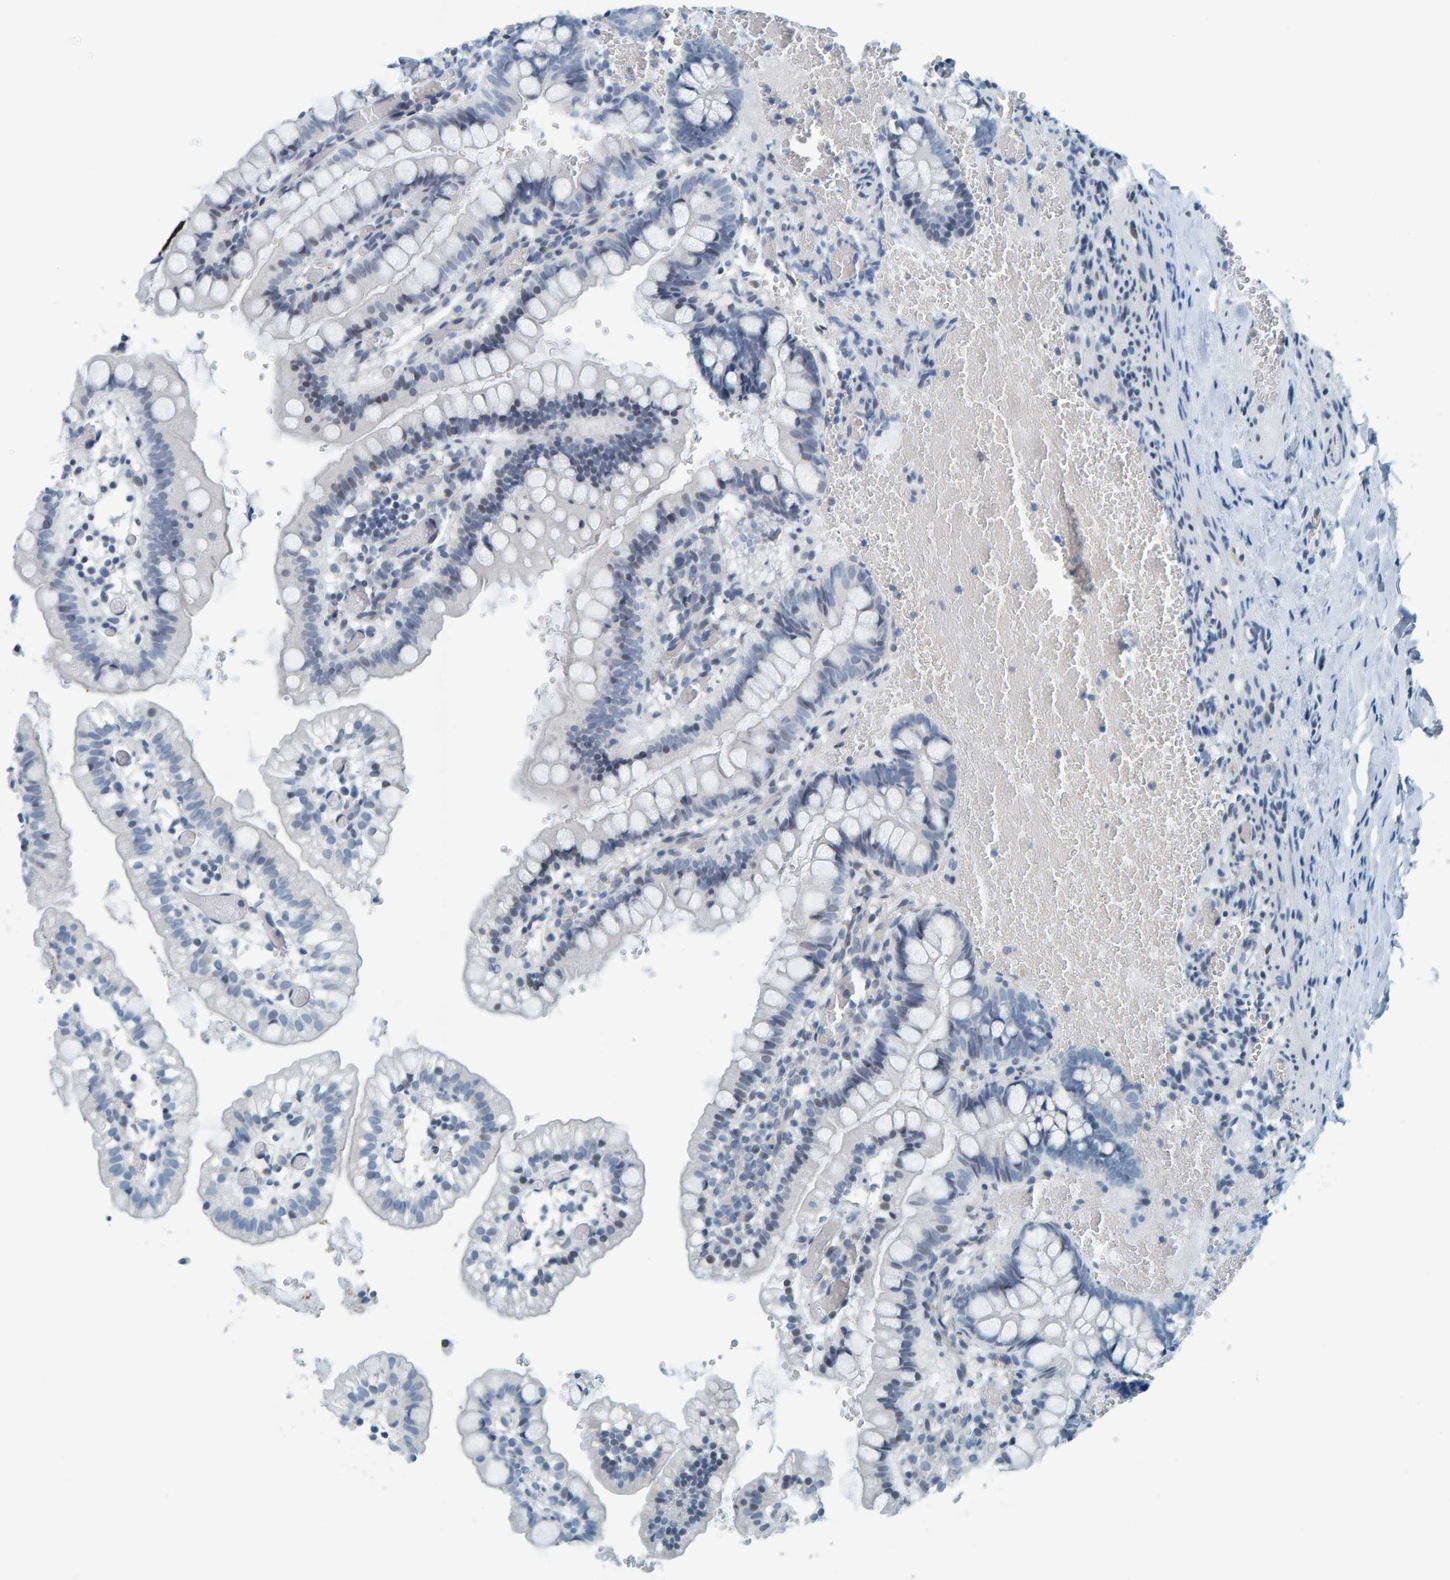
{"staining": {"intensity": "weak", "quantity": "<25%", "location": "nuclear"}, "tissue": "small intestine", "cell_type": "Glandular cells", "image_type": "normal", "snomed": [{"axis": "morphology", "description": "Normal tissue, NOS"}, {"axis": "morphology", "description": "Developmental malformation"}, {"axis": "topography", "description": "Small intestine"}], "caption": "This is an immunohistochemistry micrograph of normal human small intestine. There is no expression in glandular cells.", "gene": "CNP", "patient": {"sex": "male"}}